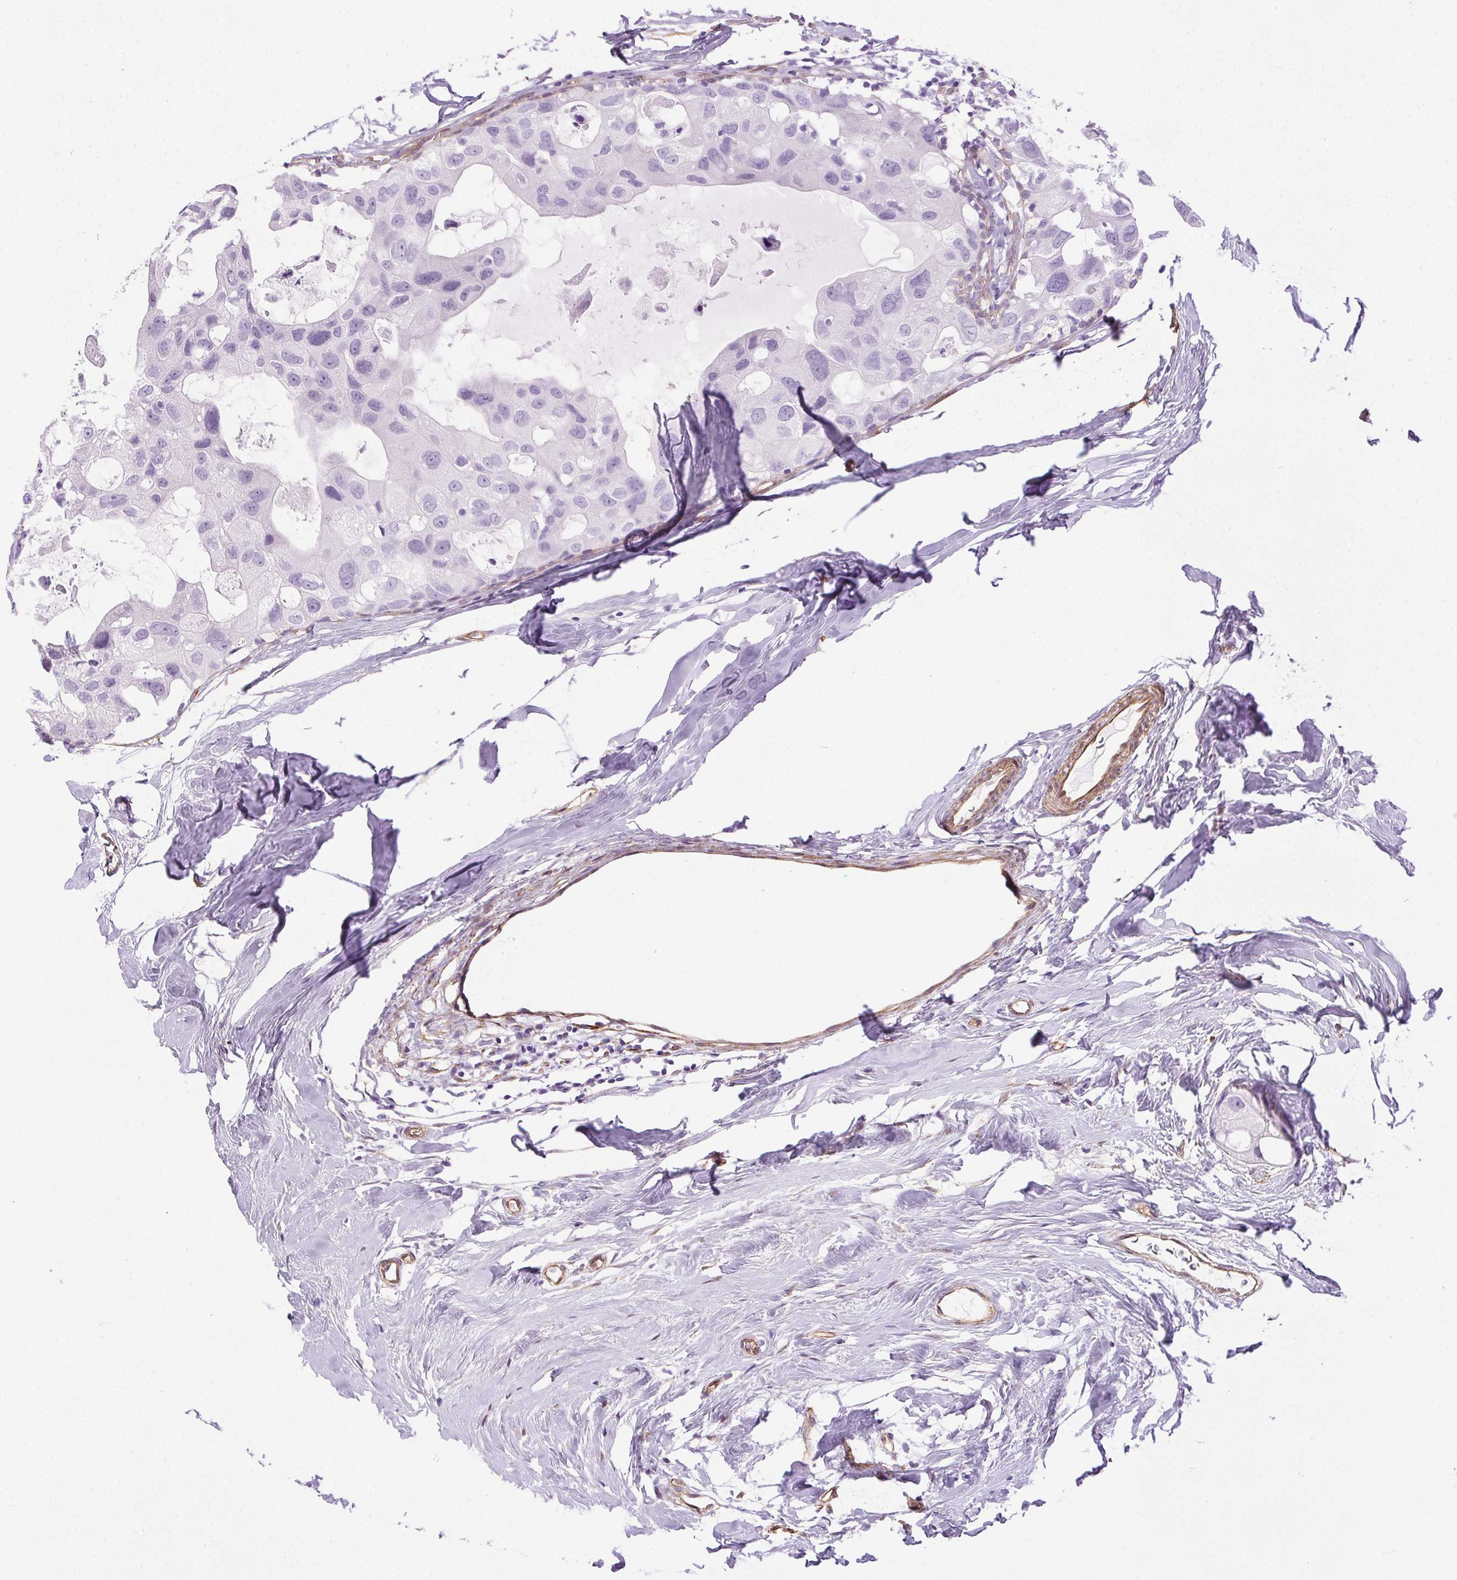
{"staining": {"intensity": "negative", "quantity": "none", "location": "none"}, "tissue": "breast cancer", "cell_type": "Tumor cells", "image_type": "cancer", "snomed": [{"axis": "morphology", "description": "Duct carcinoma"}, {"axis": "topography", "description": "Breast"}], "caption": "This is a histopathology image of immunohistochemistry staining of breast invasive ductal carcinoma, which shows no staining in tumor cells. (Immunohistochemistry, brightfield microscopy, high magnification).", "gene": "SHCBP1L", "patient": {"sex": "female", "age": 43}}